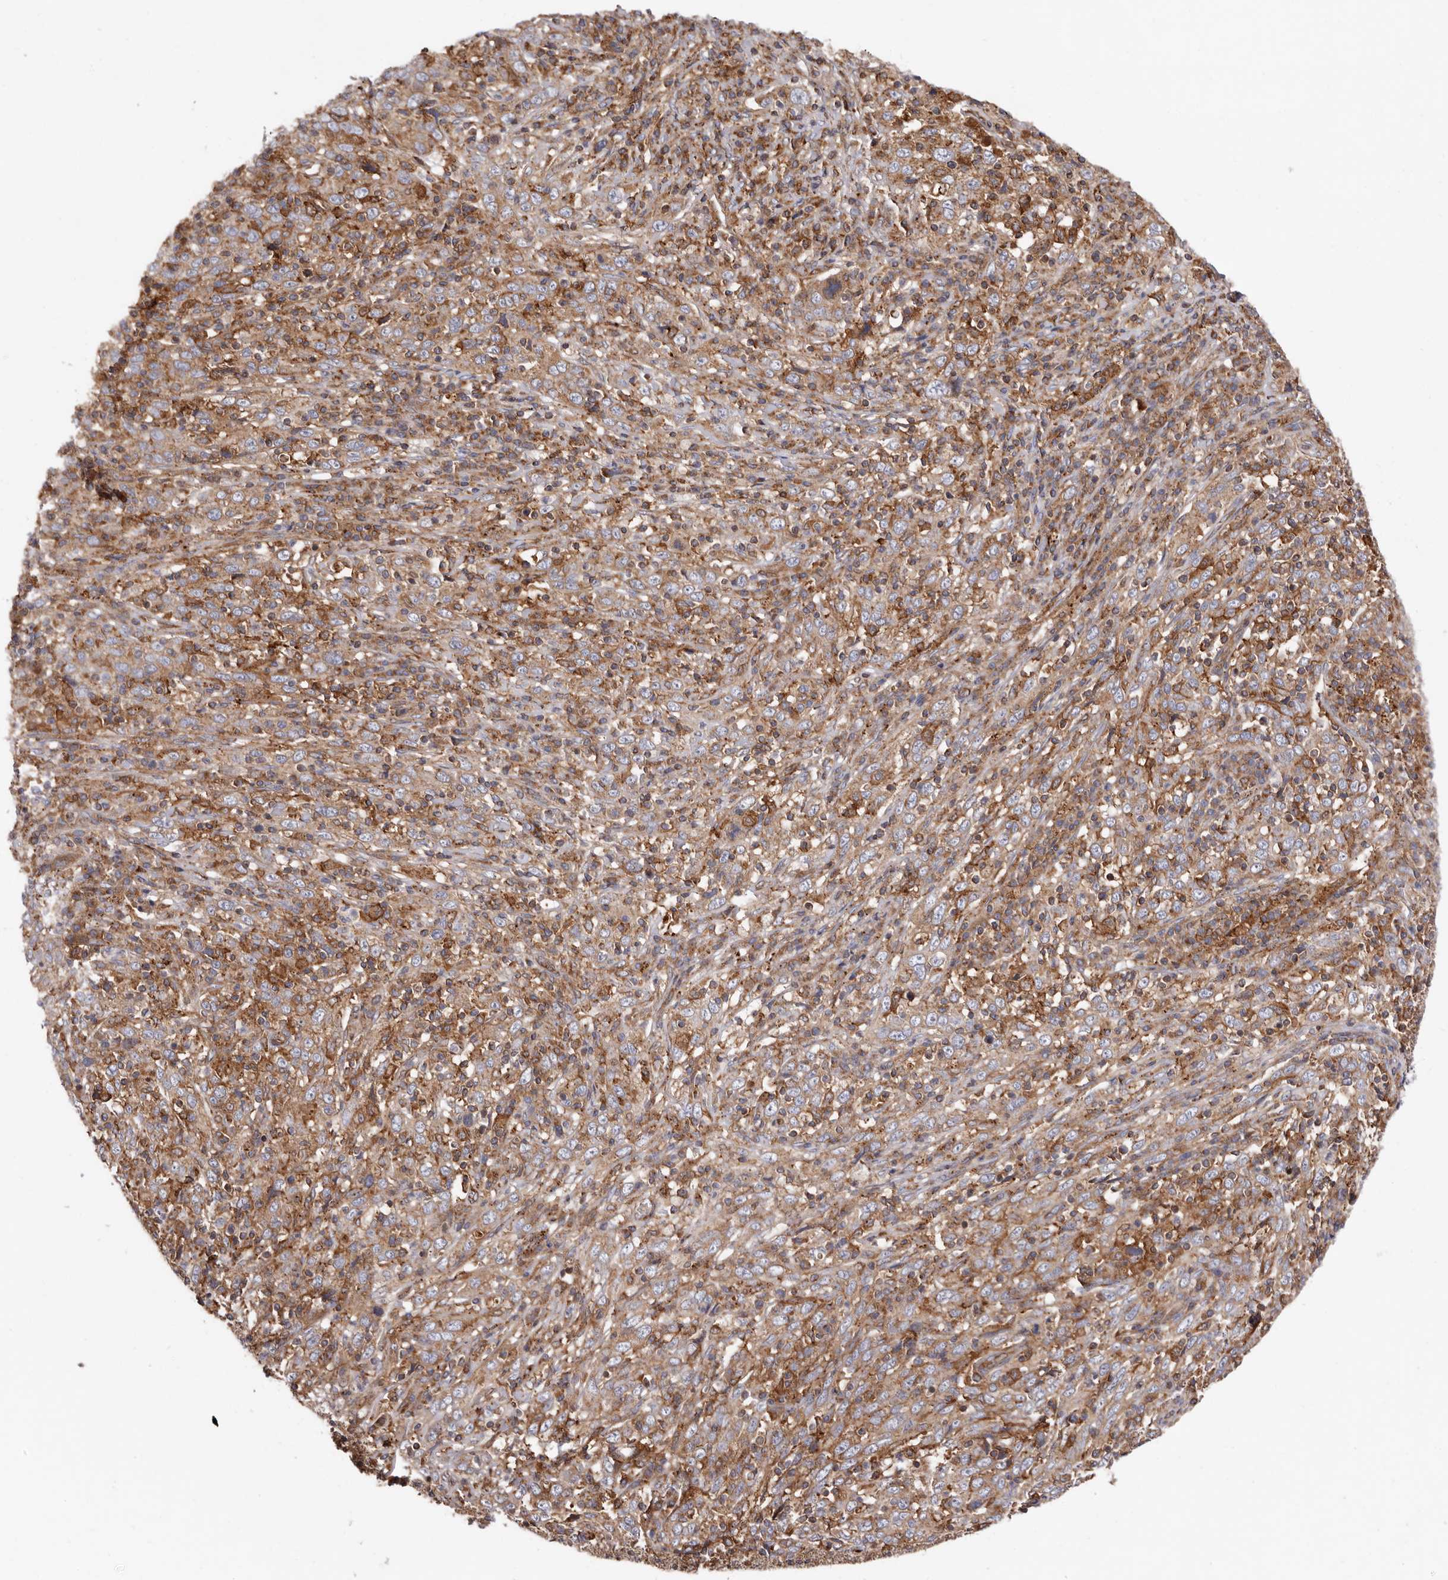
{"staining": {"intensity": "weak", "quantity": ">75%", "location": "cytoplasmic/membranous"}, "tissue": "cervical cancer", "cell_type": "Tumor cells", "image_type": "cancer", "snomed": [{"axis": "morphology", "description": "Squamous cell carcinoma, NOS"}, {"axis": "topography", "description": "Cervix"}], "caption": "Weak cytoplasmic/membranous staining is seen in about >75% of tumor cells in squamous cell carcinoma (cervical).", "gene": "COQ8B", "patient": {"sex": "female", "age": 46}}